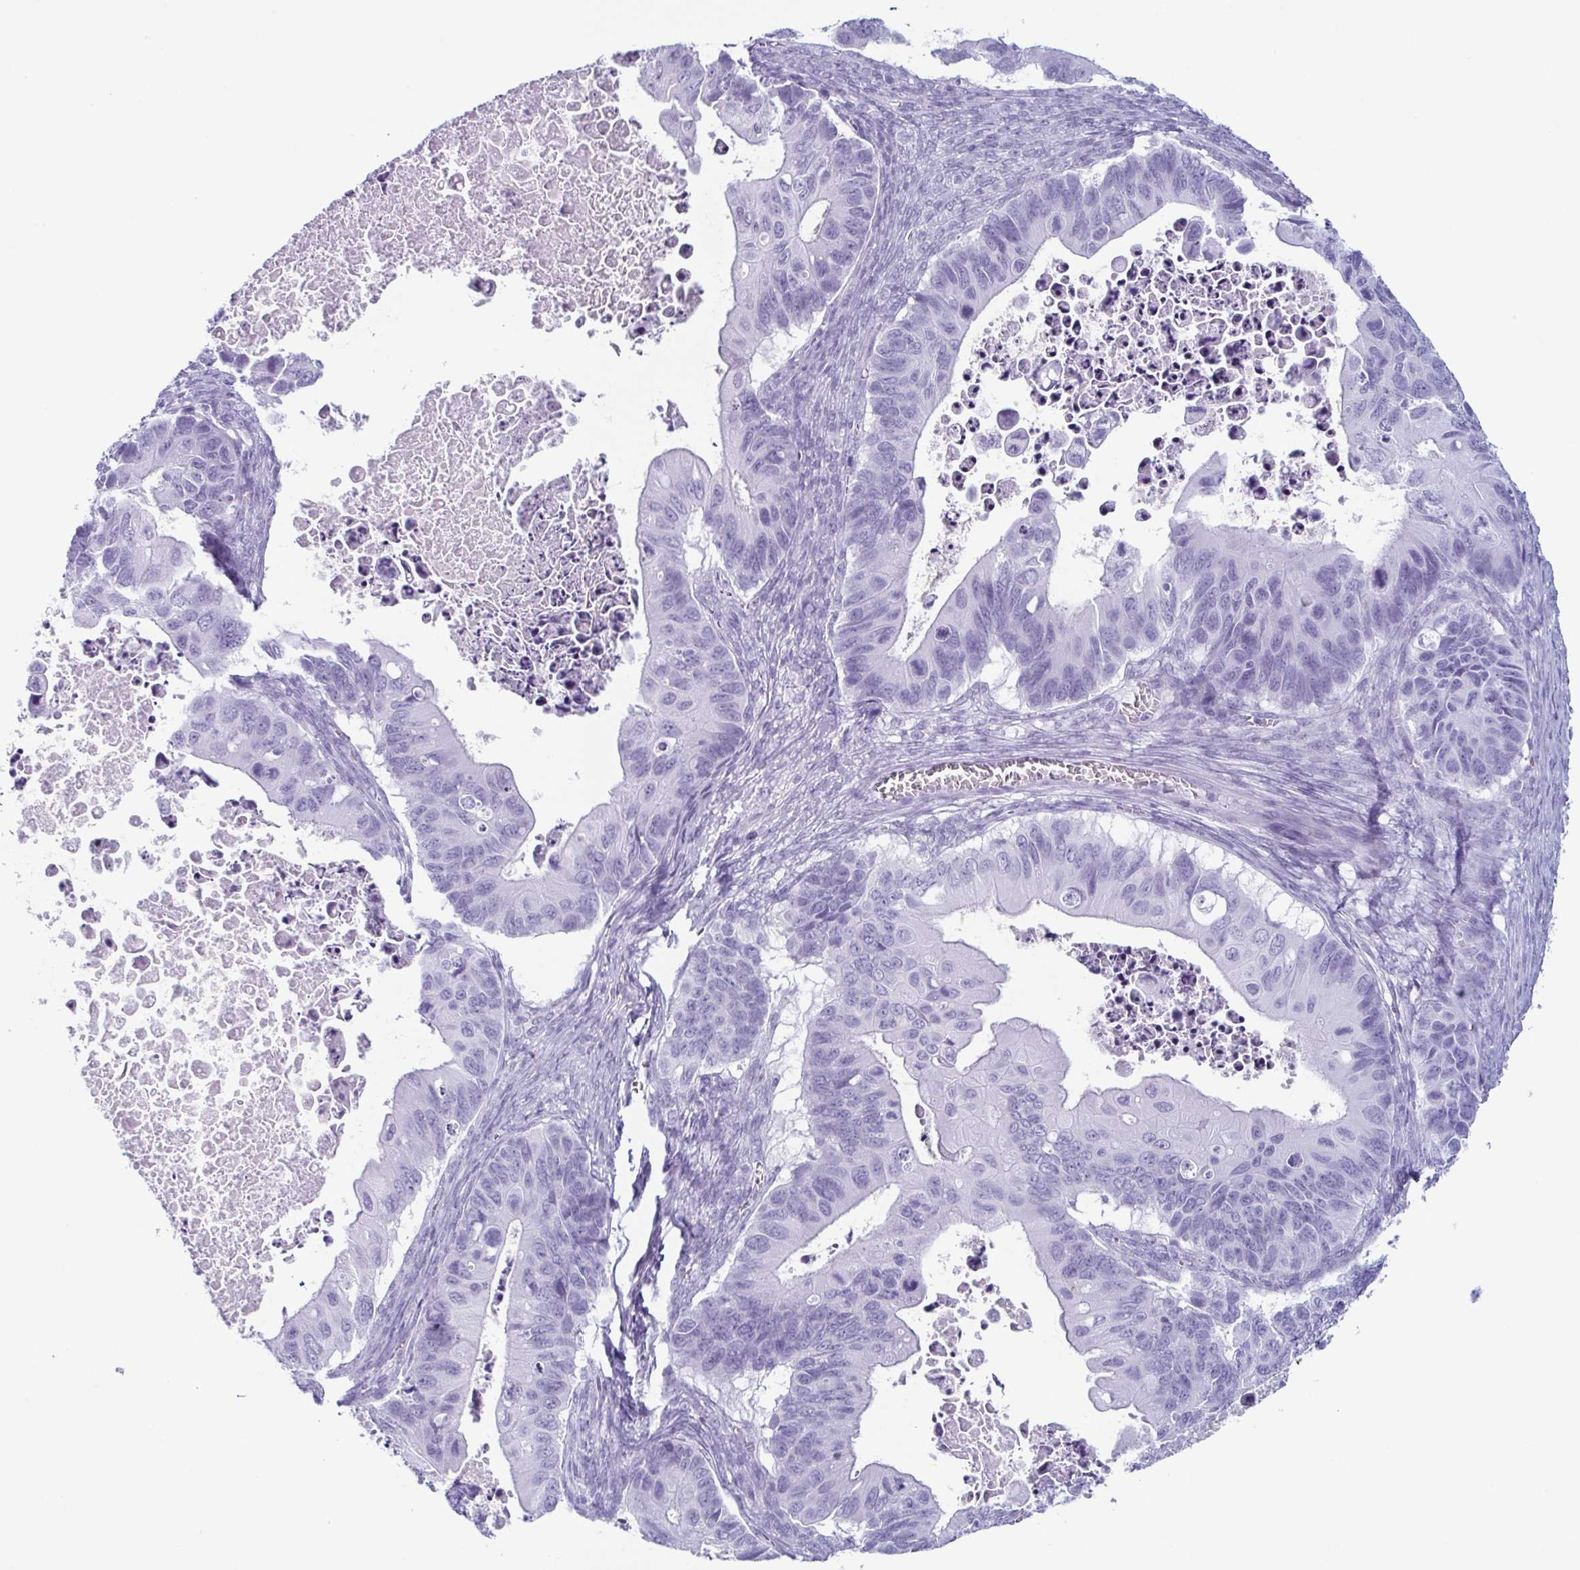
{"staining": {"intensity": "negative", "quantity": "none", "location": "none"}, "tissue": "ovarian cancer", "cell_type": "Tumor cells", "image_type": "cancer", "snomed": [{"axis": "morphology", "description": "Cystadenocarcinoma, mucinous, NOS"}, {"axis": "topography", "description": "Ovary"}], "caption": "Tumor cells show no significant positivity in ovarian cancer. The staining is performed using DAB brown chromogen with nuclei counter-stained in using hematoxylin.", "gene": "ENKUR", "patient": {"sex": "female", "age": 64}}